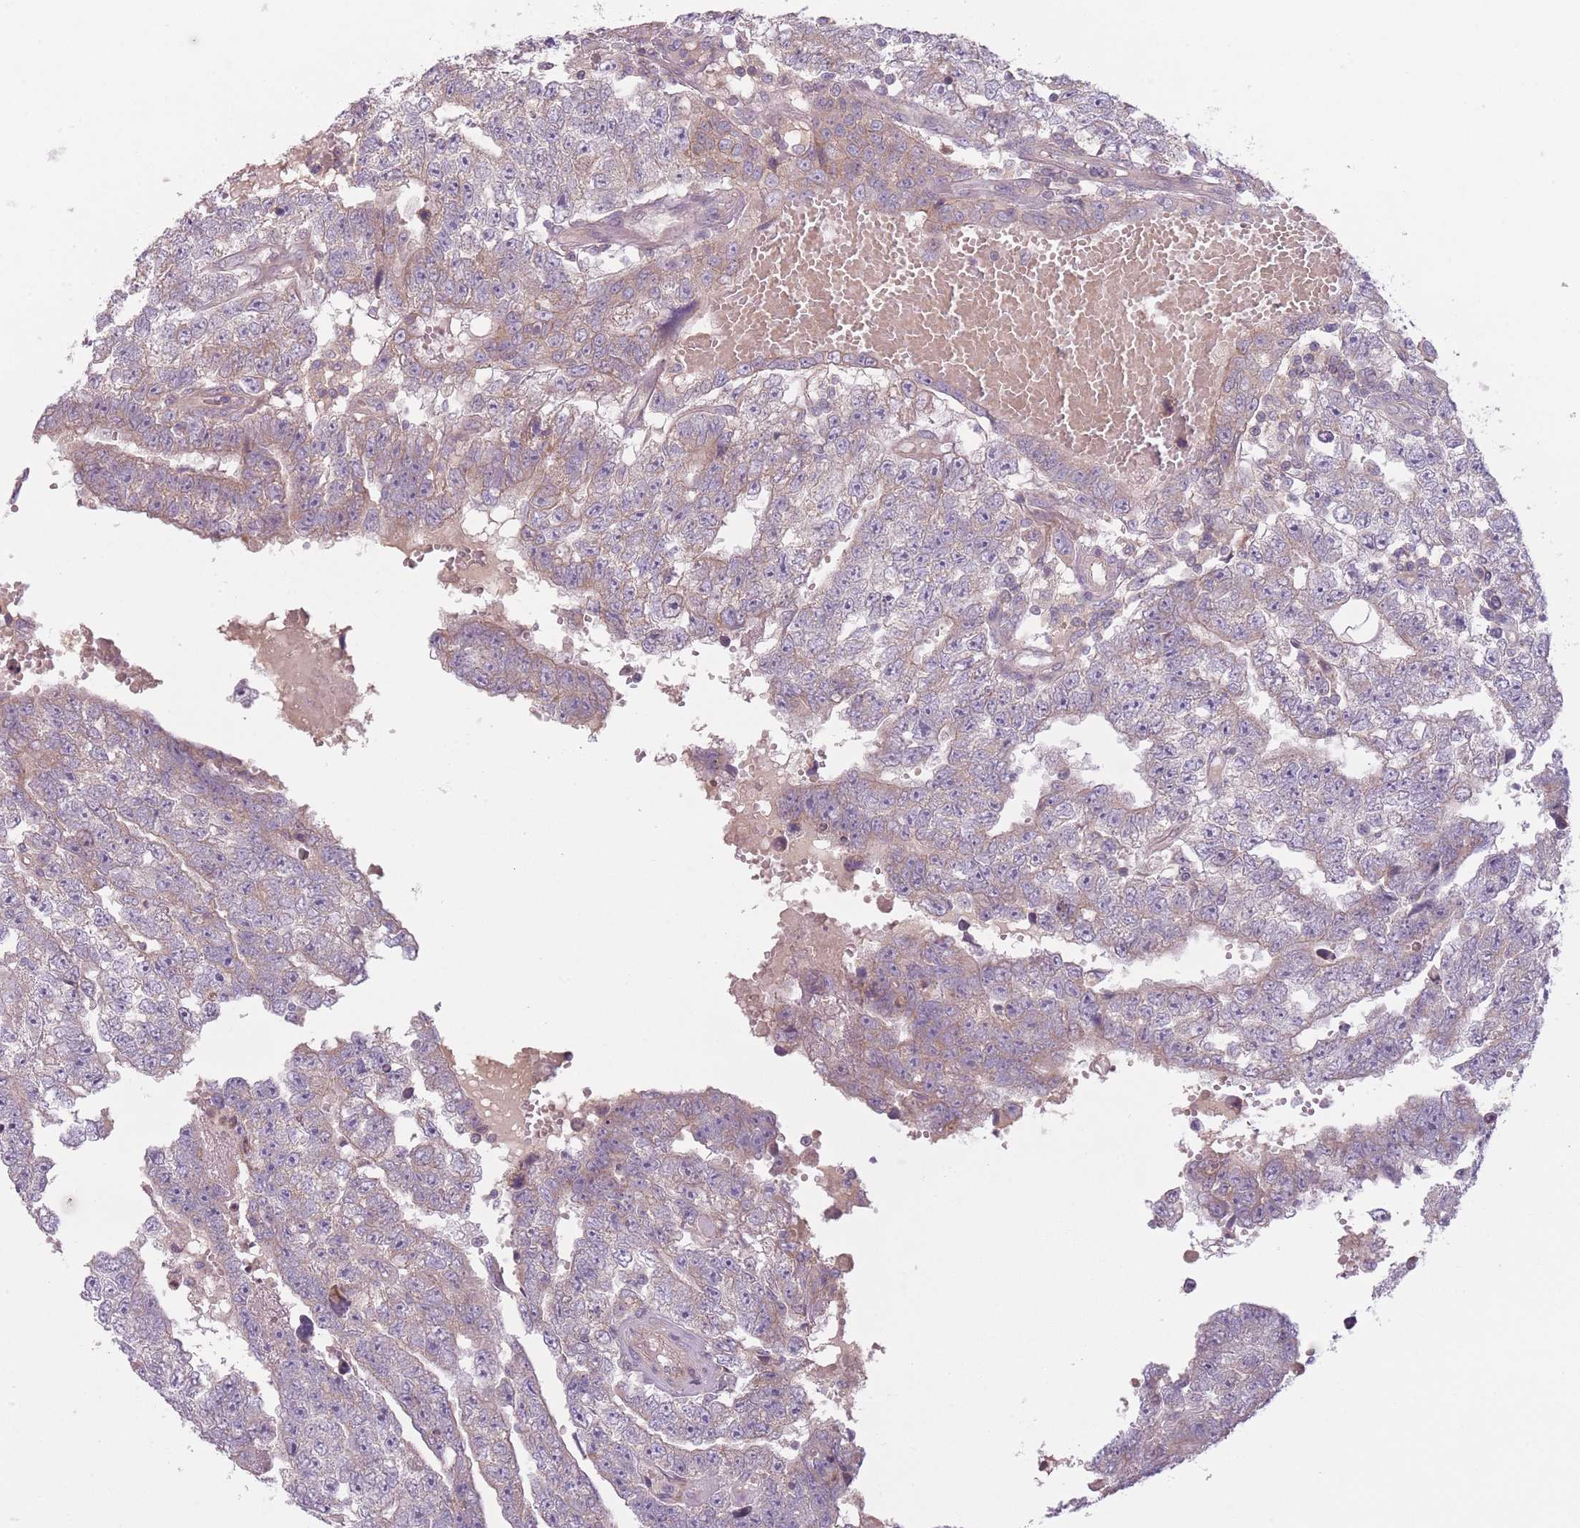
{"staining": {"intensity": "weak", "quantity": "<25%", "location": "cytoplasmic/membranous"}, "tissue": "testis cancer", "cell_type": "Tumor cells", "image_type": "cancer", "snomed": [{"axis": "morphology", "description": "Carcinoma, Embryonal, NOS"}, {"axis": "topography", "description": "Testis"}], "caption": "Tumor cells are negative for brown protein staining in testis cancer (embryonal carcinoma).", "gene": "NT5DC2", "patient": {"sex": "male", "age": 25}}